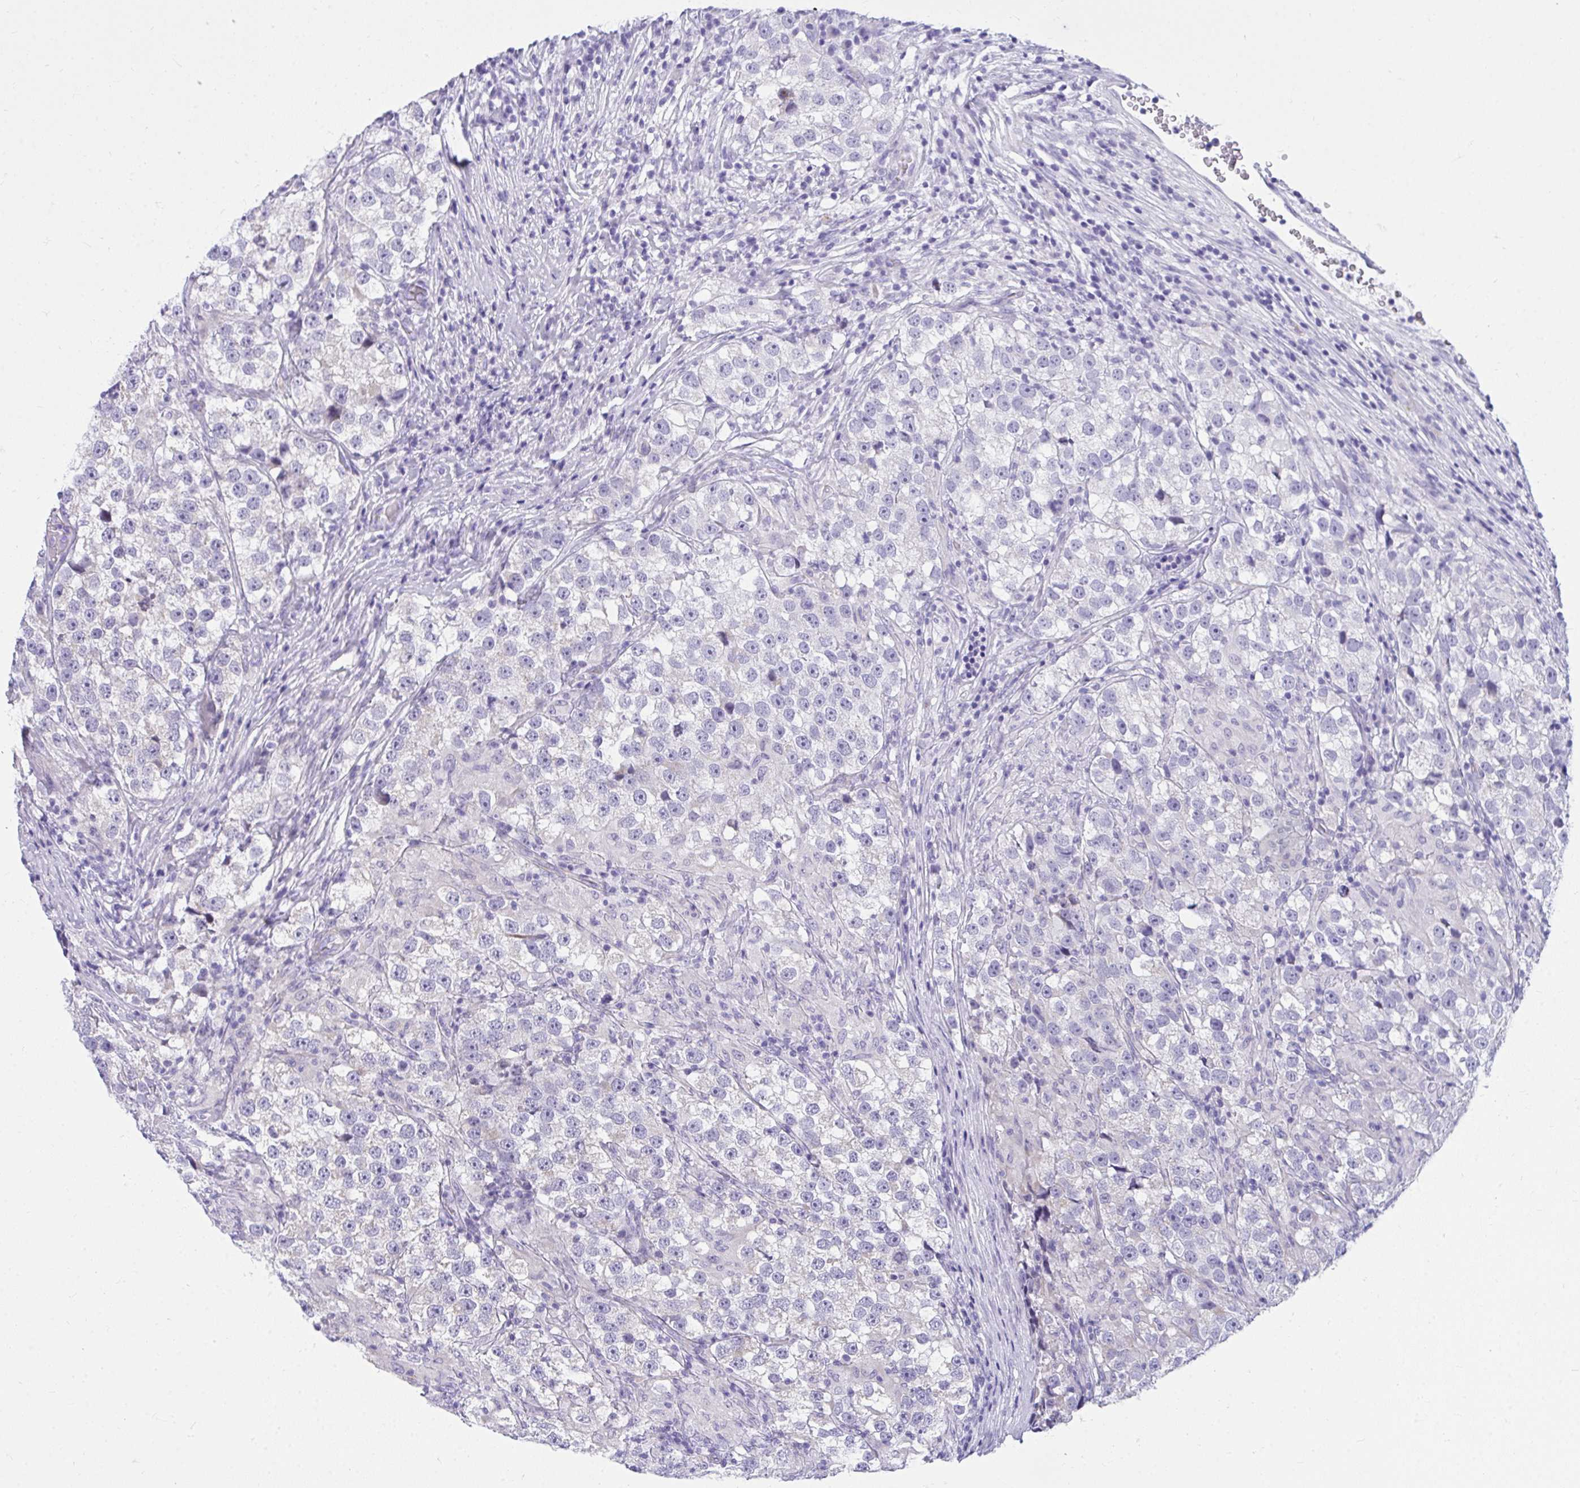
{"staining": {"intensity": "negative", "quantity": "none", "location": "none"}, "tissue": "testis cancer", "cell_type": "Tumor cells", "image_type": "cancer", "snomed": [{"axis": "morphology", "description": "Seminoma, NOS"}, {"axis": "topography", "description": "Testis"}], "caption": "IHC histopathology image of human testis seminoma stained for a protein (brown), which exhibits no staining in tumor cells.", "gene": "TSBP1", "patient": {"sex": "male", "age": 46}}